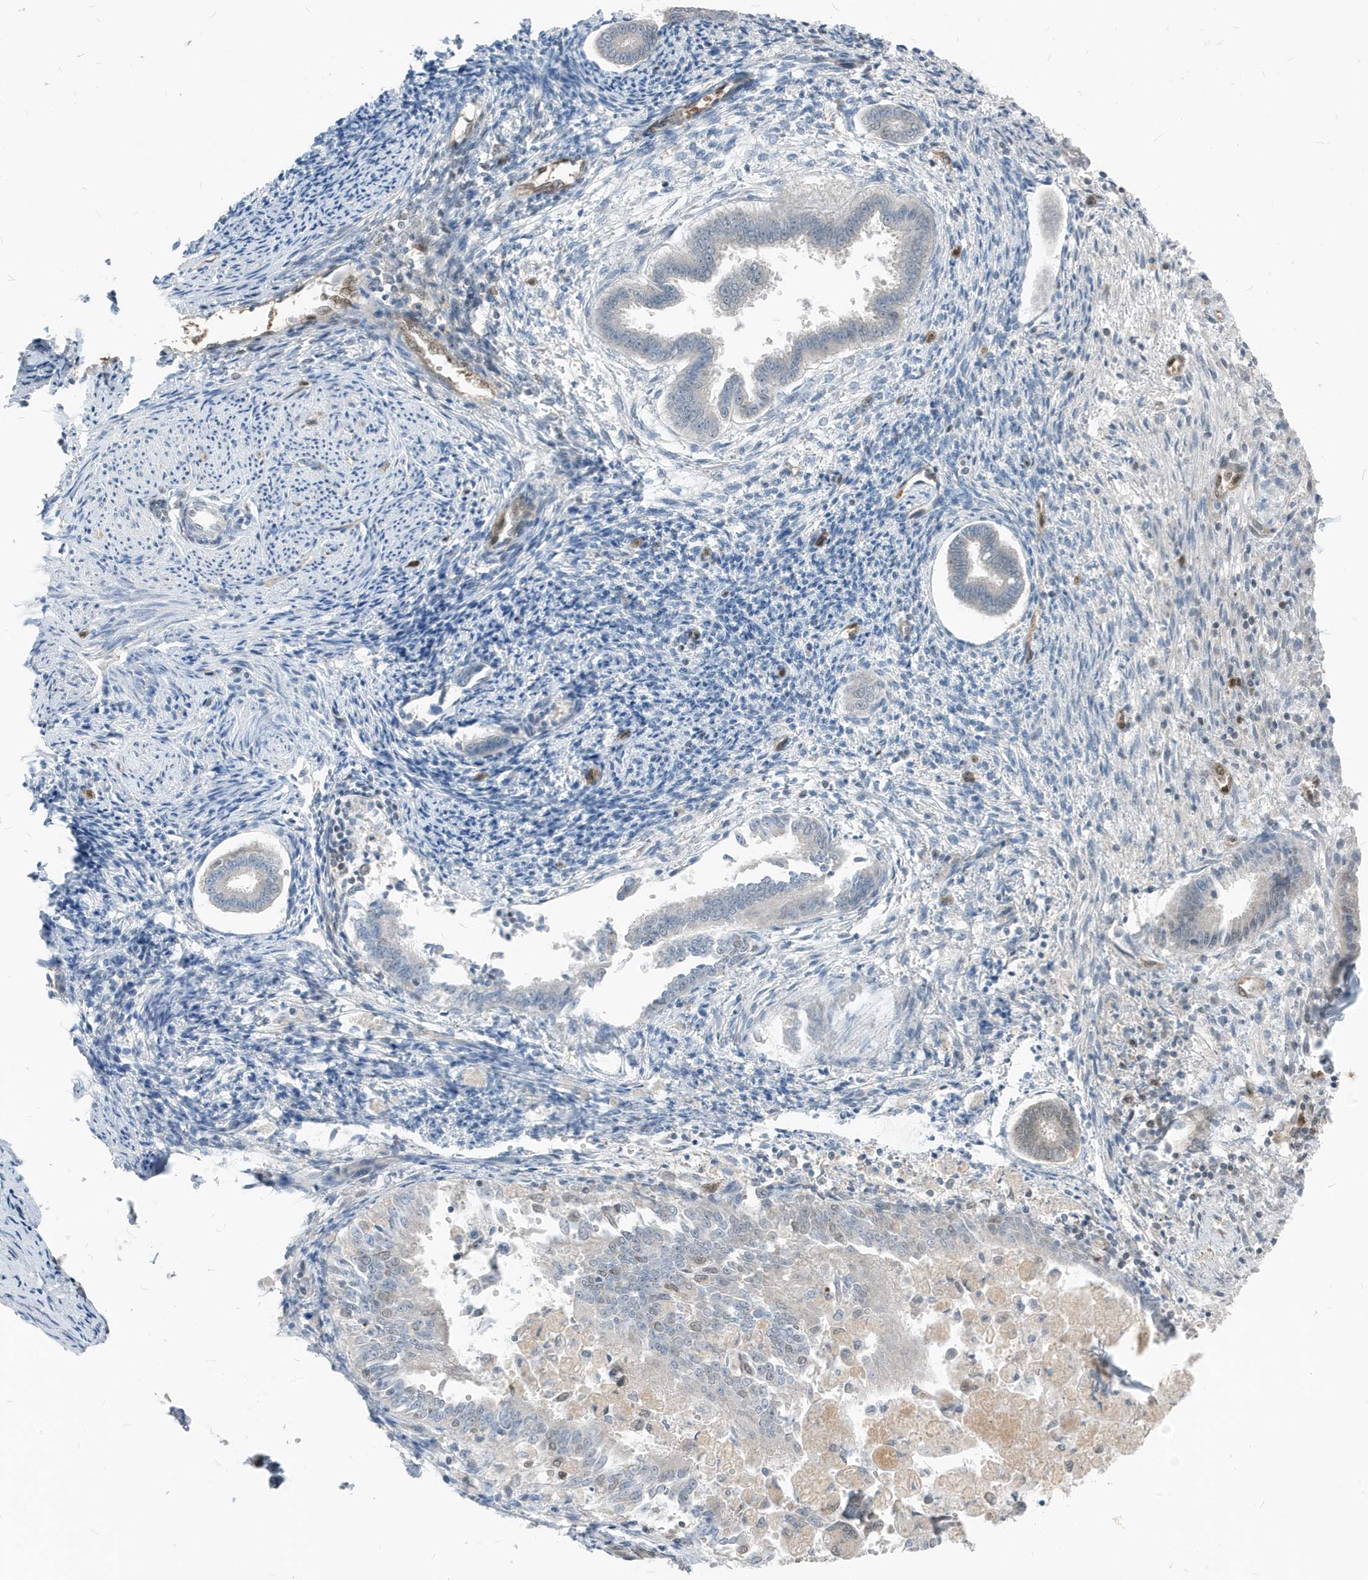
{"staining": {"intensity": "negative", "quantity": "none", "location": "none"}, "tissue": "endometrium", "cell_type": "Cells in endometrial stroma", "image_type": "normal", "snomed": [{"axis": "morphology", "description": "Normal tissue, NOS"}, {"axis": "topography", "description": "Endometrium"}], "caption": "Immunohistochemical staining of benign endometrium exhibits no significant staining in cells in endometrial stroma.", "gene": "NCOA7", "patient": {"sex": "female", "age": 56}}